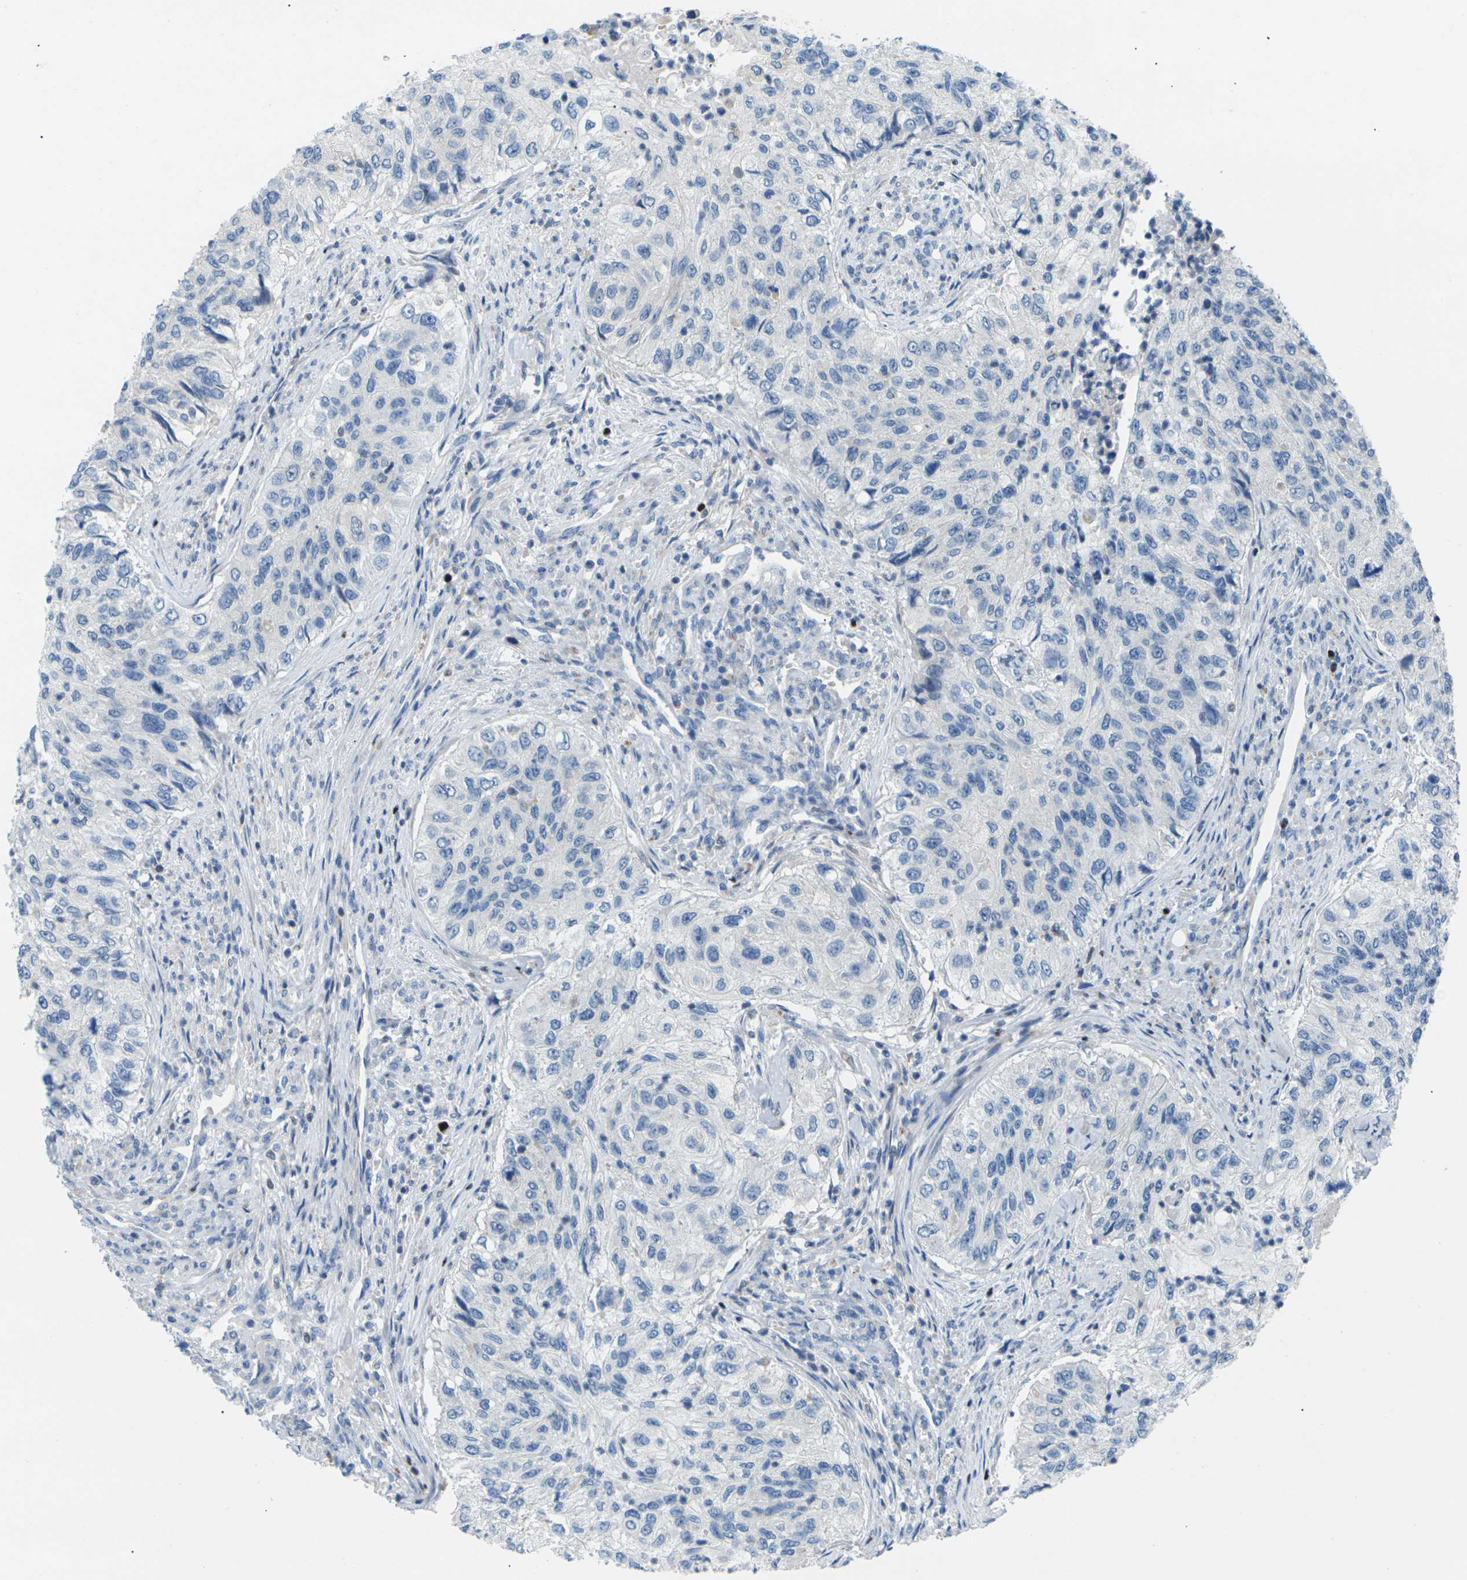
{"staining": {"intensity": "negative", "quantity": "none", "location": "none"}, "tissue": "urothelial cancer", "cell_type": "Tumor cells", "image_type": "cancer", "snomed": [{"axis": "morphology", "description": "Urothelial carcinoma, High grade"}, {"axis": "topography", "description": "Urinary bladder"}], "caption": "Protein analysis of urothelial cancer demonstrates no significant staining in tumor cells.", "gene": "RPS6KA3", "patient": {"sex": "female", "age": 60}}